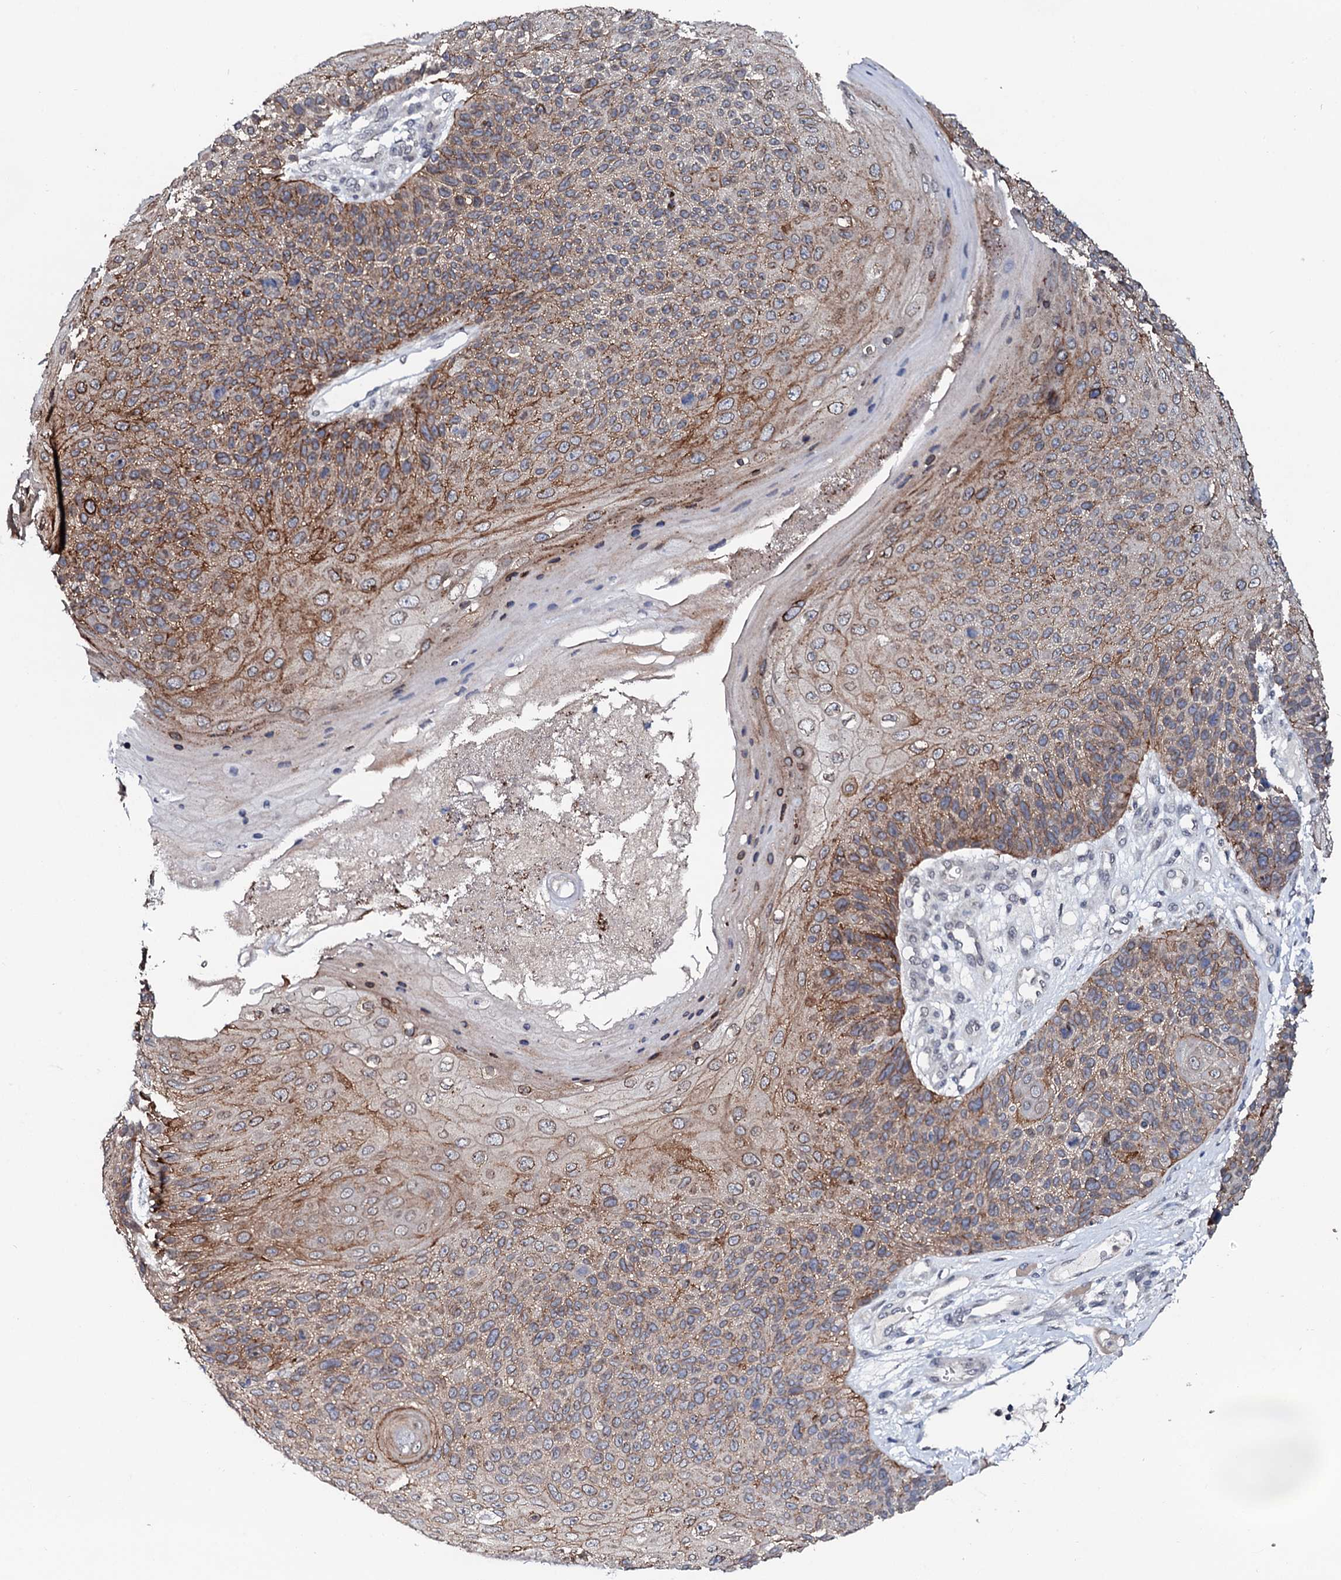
{"staining": {"intensity": "moderate", "quantity": ">75%", "location": "cytoplasmic/membranous"}, "tissue": "skin cancer", "cell_type": "Tumor cells", "image_type": "cancer", "snomed": [{"axis": "morphology", "description": "Squamous cell carcinoma, NOS"}, {"axis": "topography", "description": "Skin"}], "caption": "Immunohistochemistry (DAB (3,3'-diaminobenzidine)) staining of human skin cancer displays moderate cytoplasmic/membranous protein positivity in approximately >75% of tumor cells.", "gene": "SNTA1", "patient": {"sex": "female", "age": 88}}